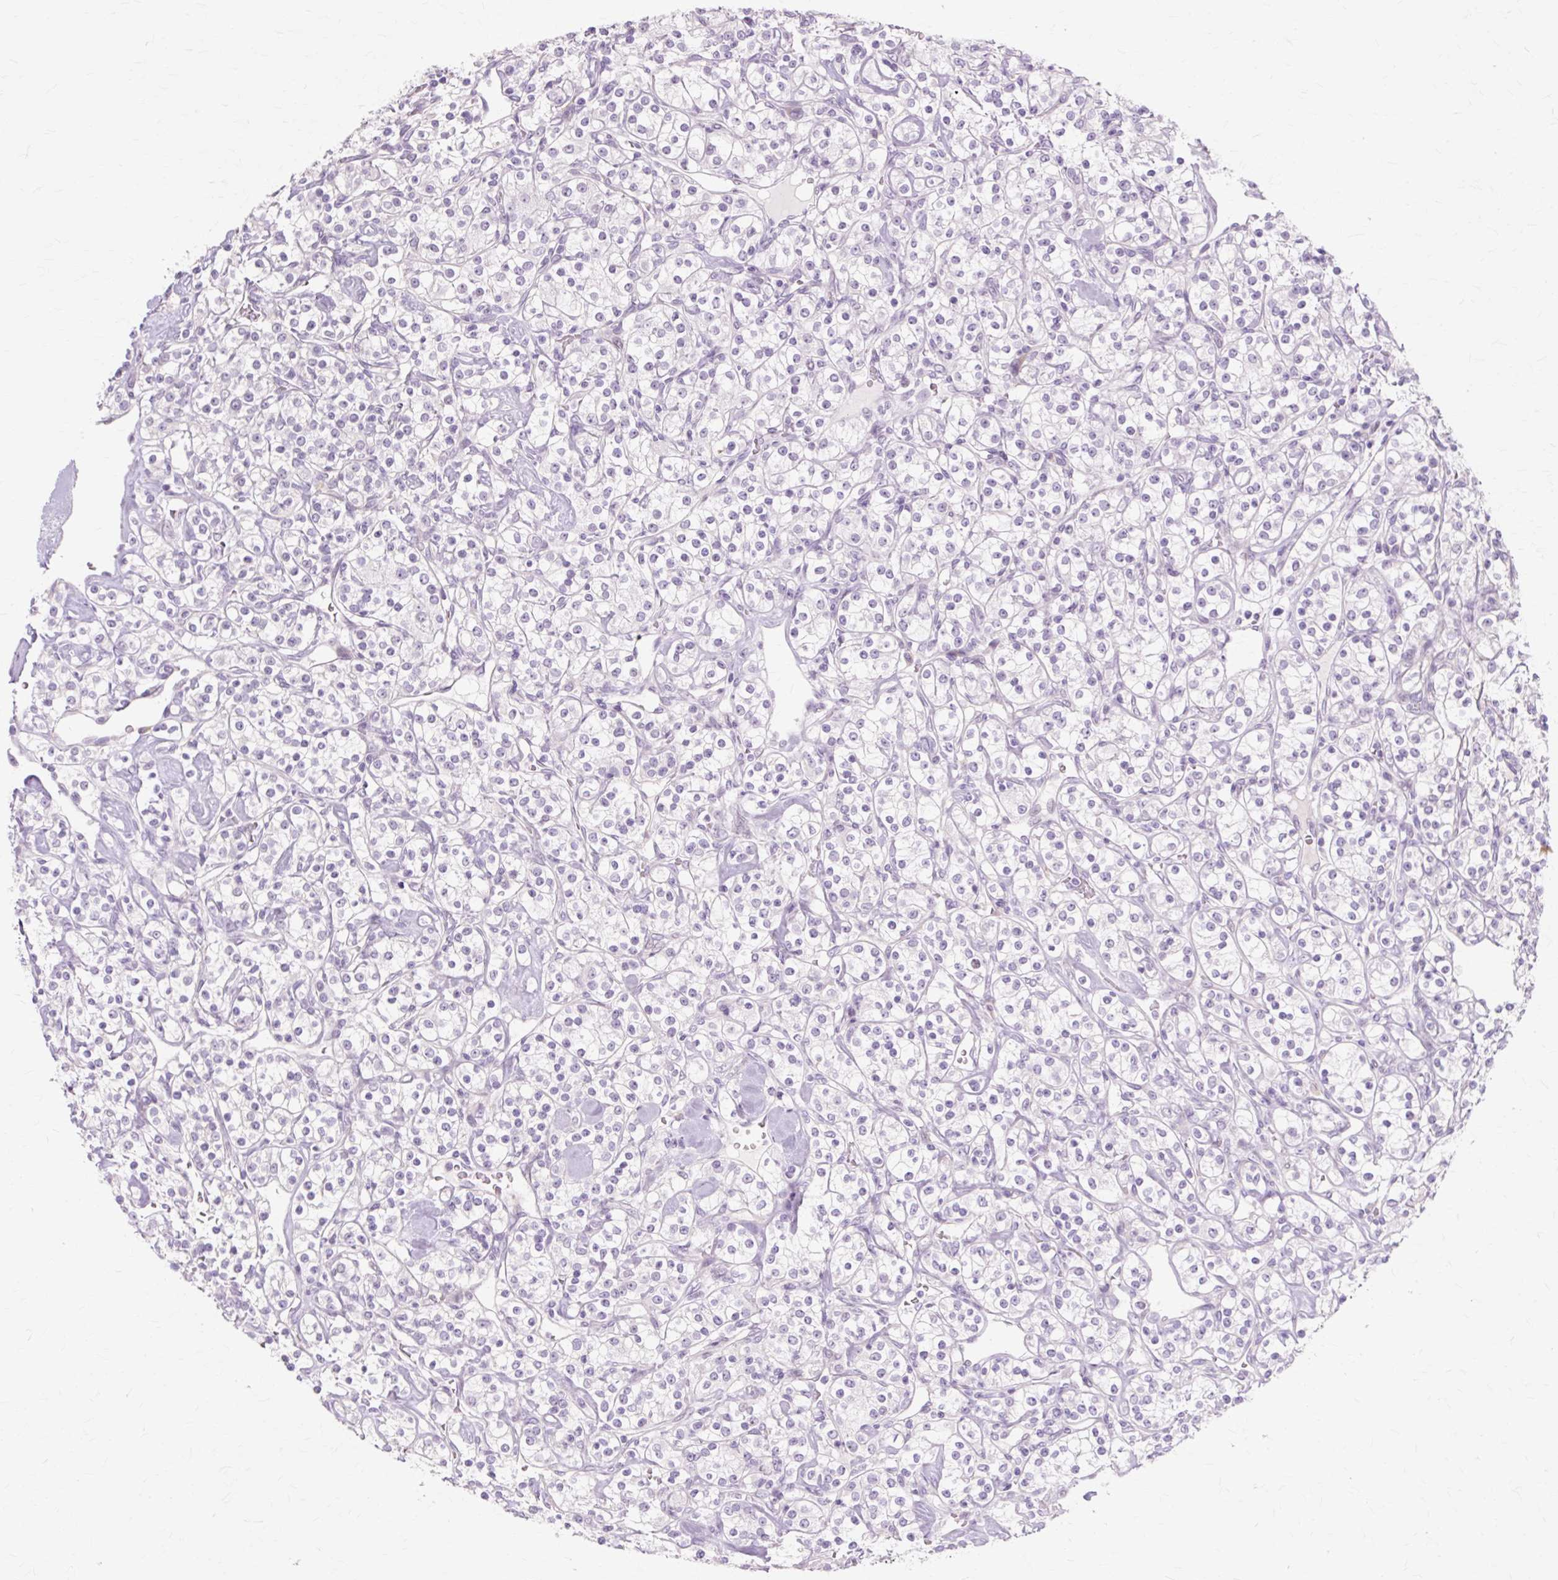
{"staining": {"intensity": "negative", "quantity": "none", "location": "none"}, "tissue": "renal cancer", "cell_type": "Tumor cells", "image_type": "cancer", "snomed": [{"axis": "morphology", "description": "Adenocarcinoma, NOS"}, {"axis": "topography", "description": "Kidney"}], "caption": "IHC image of renal adenocarcinoma stained for a protein (brown), which shows no expression in tumor cells. The staining was performed using DAB to visualize the protein expression in brown, while the nuclei were stained in blue with hematoxylin (Magnification: 20x).", "gene": "IRX2", "patient": {"sex": "male", "age": 77}}